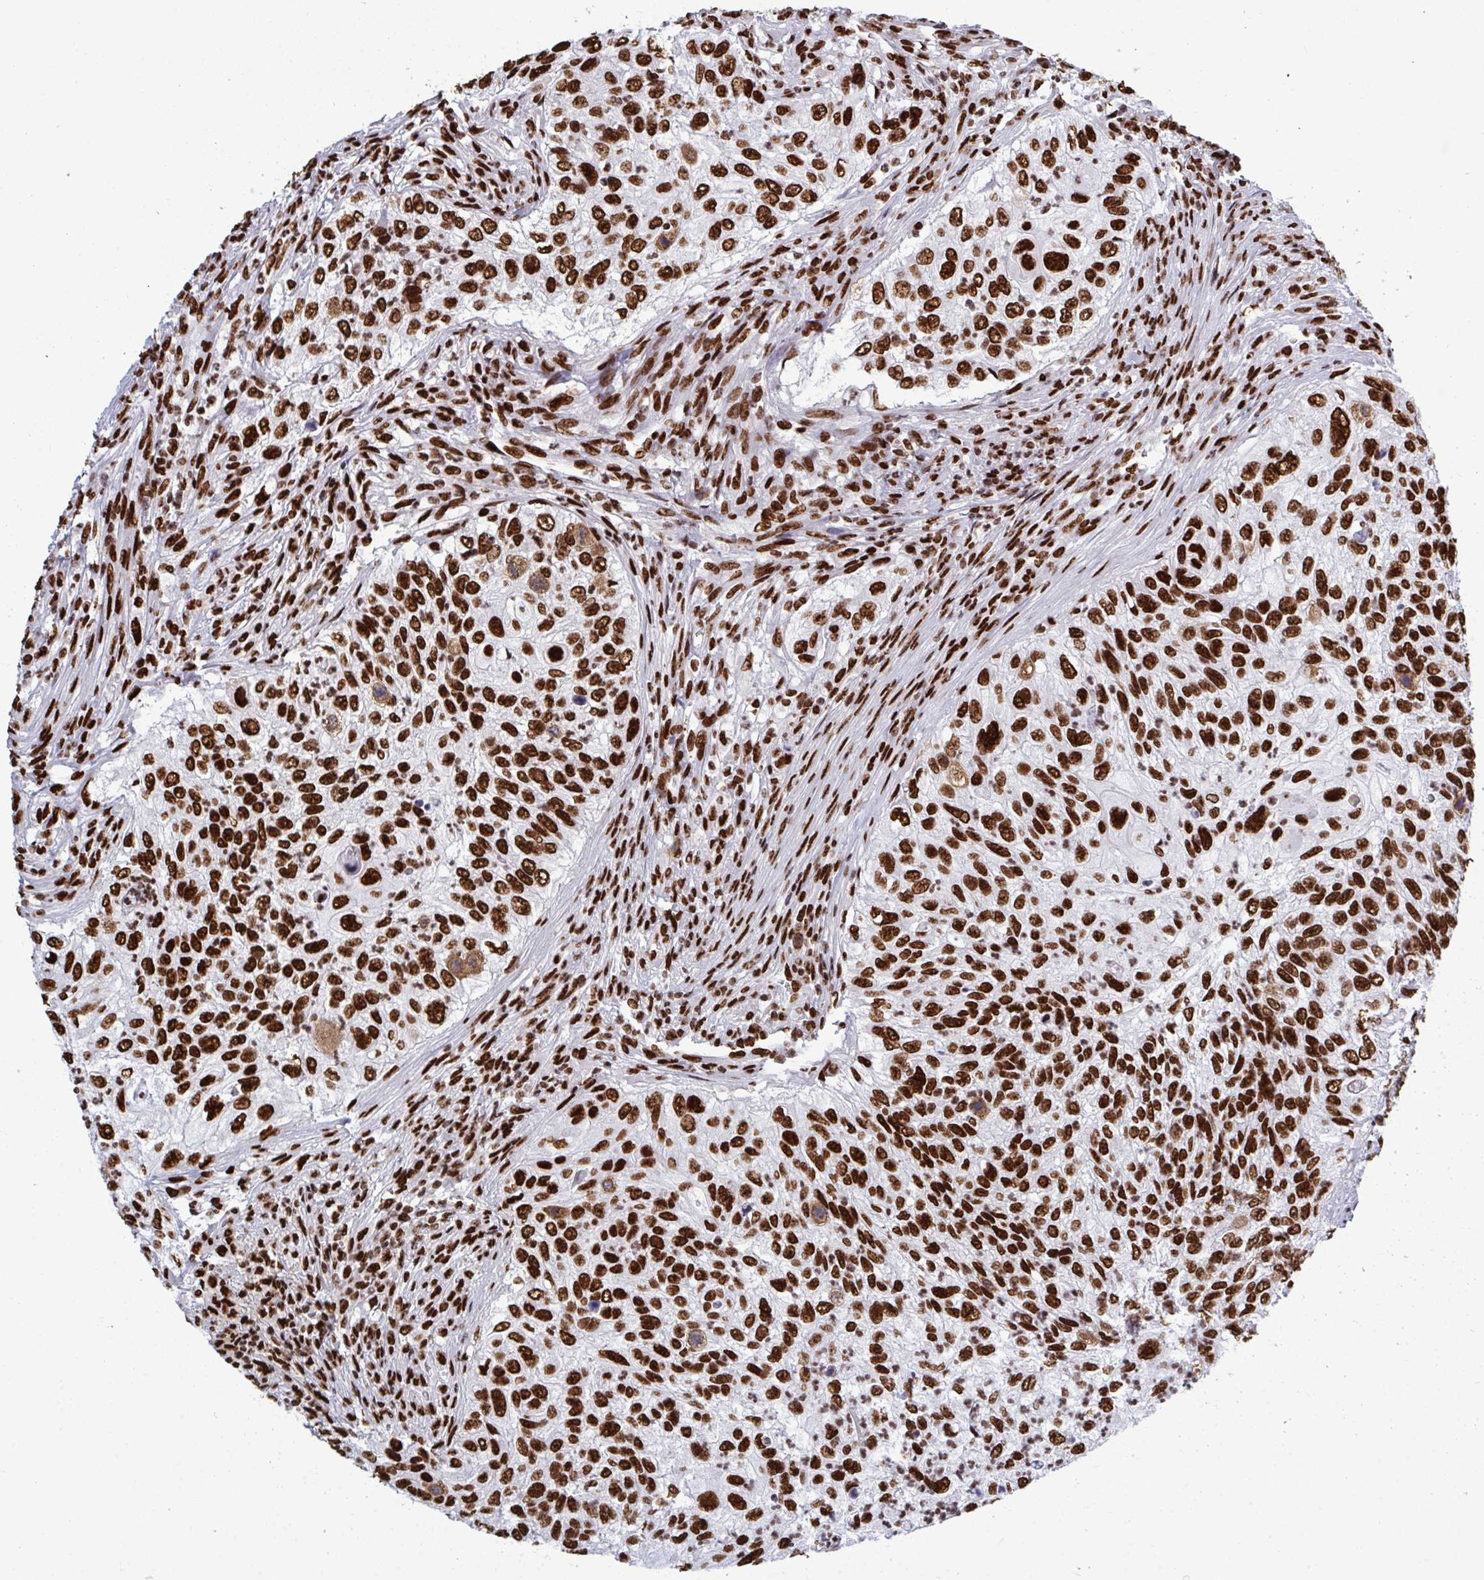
{"staining": {"intensity": "strong", "quantity": ">75%", "location": "nuclear"}, "tissue": "urothelial cancer", "cell_type": "Tumor cells", "image_type": "cancer", "snomed": [{"axis": "morphology", "description": "Urothelial carcinoma, High grade"}, {"axis": "topography", "description": "Urinary bladder"}], "caption": "High-power microscopy captured an immunohistochemistry histopathology image of high-grade urothelial carcinoma, revealing strong nuclear positivity in approximately >75% of tumor cells.", "gene": "ZNF607", "patient": {"sex": "female", "age": 60}}